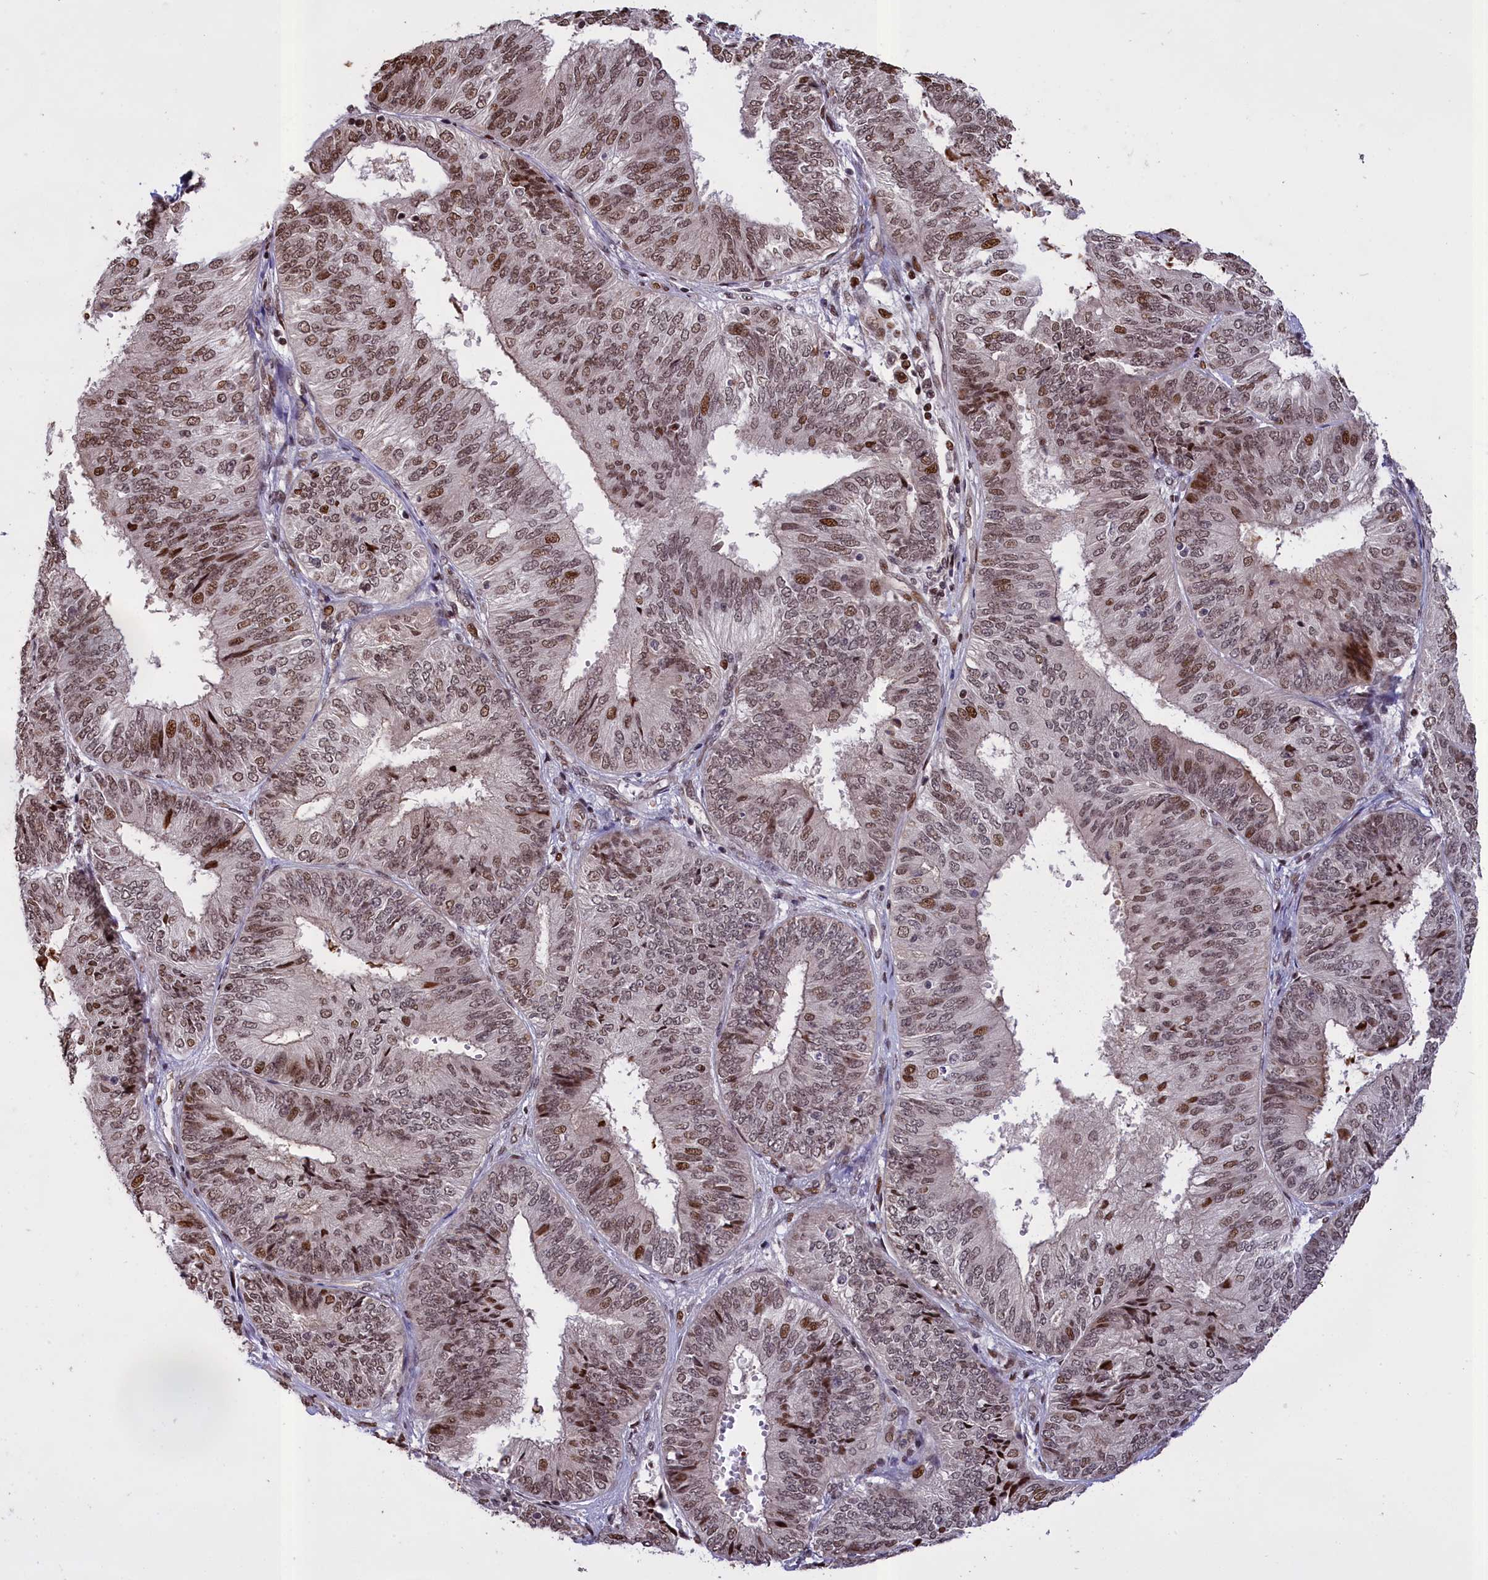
{"staining": {"intensity": "moderate", "quantity": "25%-75%", "location": "nuclear"}, "tissue": "endometrial cancer", "cell_type": "Tumor cells", "image_type": "cancer", "snomed": [{"axis": "morphology", "description": "Adenocarcinoma, NOS"}, {"axis": "topography", "description": "Endometrium"}], "caption": "The photomicrograph reveals immunohistochemical staining of endometrial cancer (adenocarcinoma). There is moderate nuclear positivity is identified in approximately 25%-75% of tumor cells. (Brightfield microscopy of DAB IHC at high magnification).", "gene": "RELB", "patient": {"sex": "female", "age": 58}}